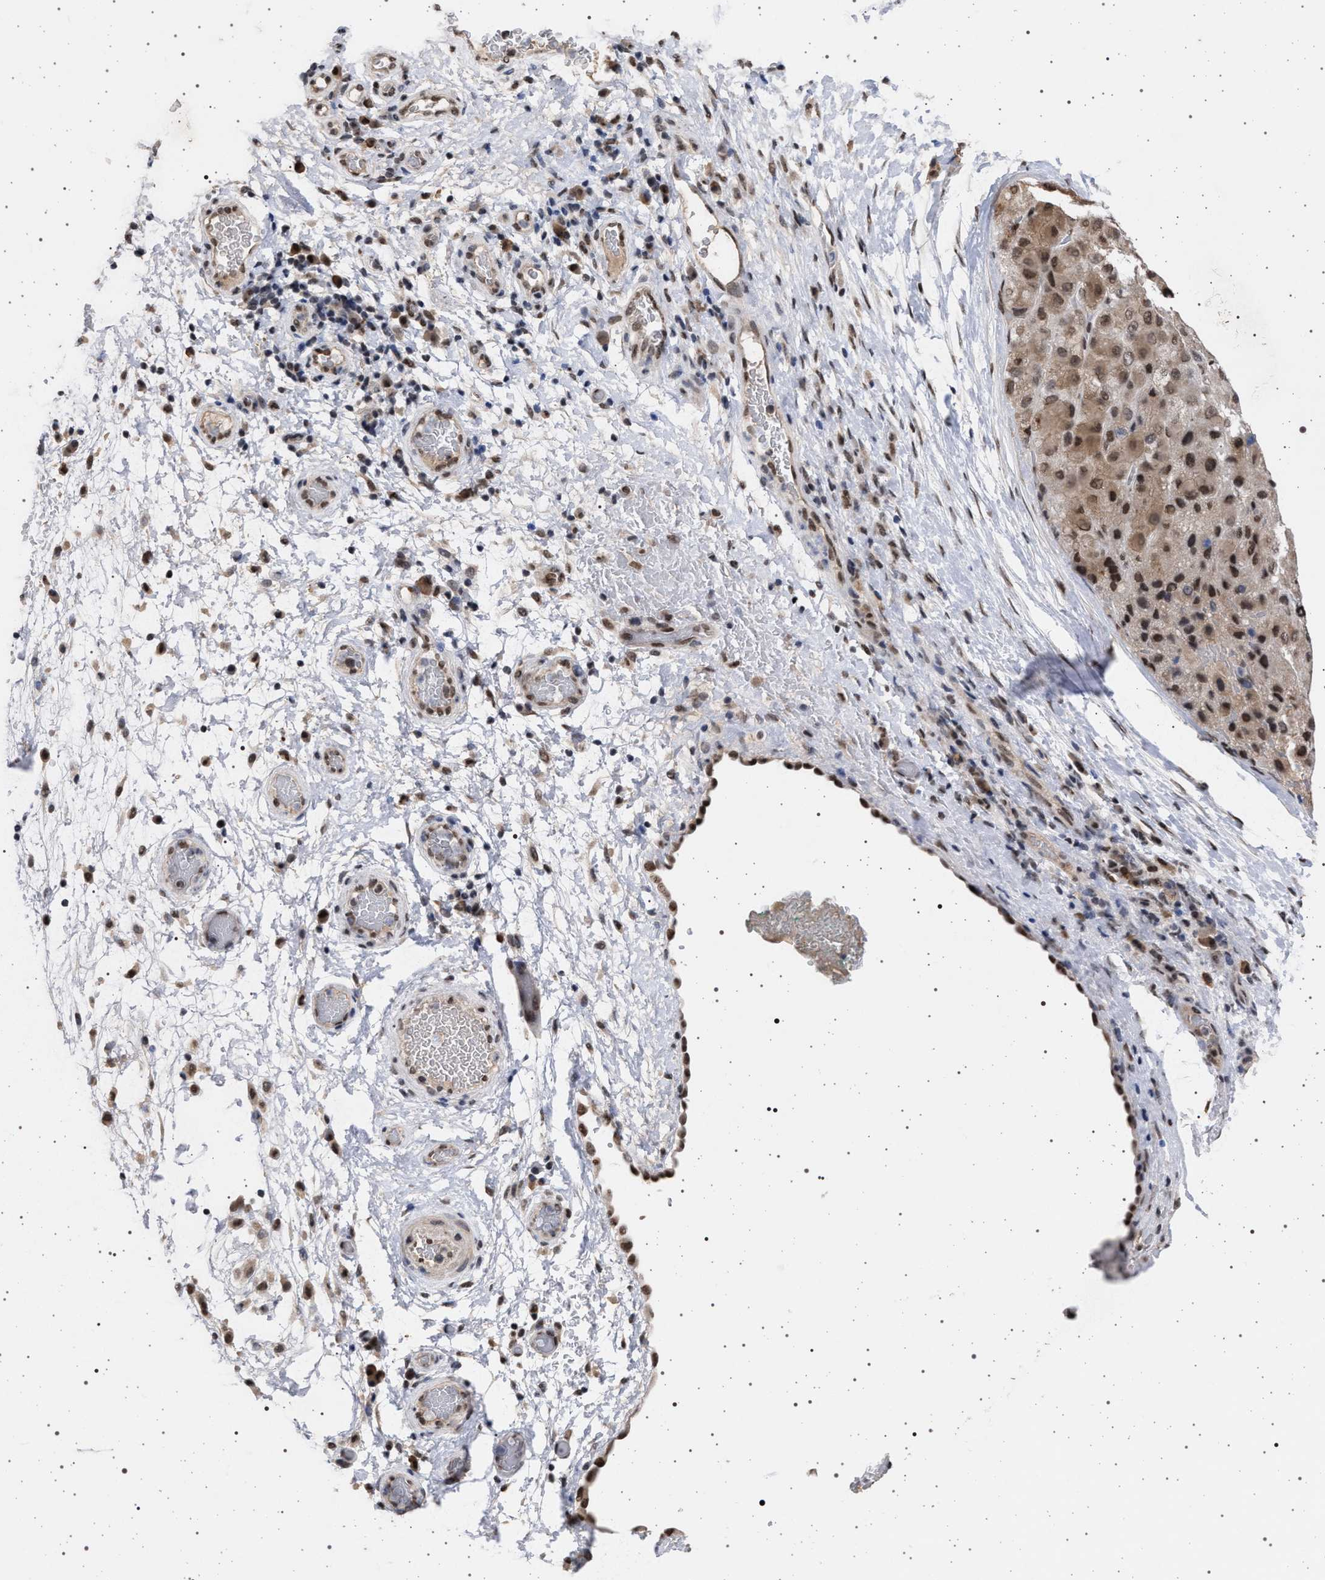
{"staining": {"intensity": "moderate", "quantity": ">75%", "location": "cytoplasmic/membranous,nuclear"}, "tissue": "liver cancer", "cell_type": "Tumor cells", "image_type": "cancer", "snomed": [{"axis": "morphology", "description": "Carcinoma, Hepatocellular, NOS"}, {"axis": "topography", "description": "Liver"}], "caption": "Immunohistochemistry (IHC) micrograph of neoplastic tissue: liver hepatocellular carcinoma stained using immunohistochemistry (IHC) demonstrates medium levels of moderate protein expression localized specifically in the cytoplasmic/membranous and nuclear of tumor cells, appearing as a cytoplasmic/membranous and nuclear brown color.", "gene": "PHF12", "patient": {"sex": "male", "age": 80}}